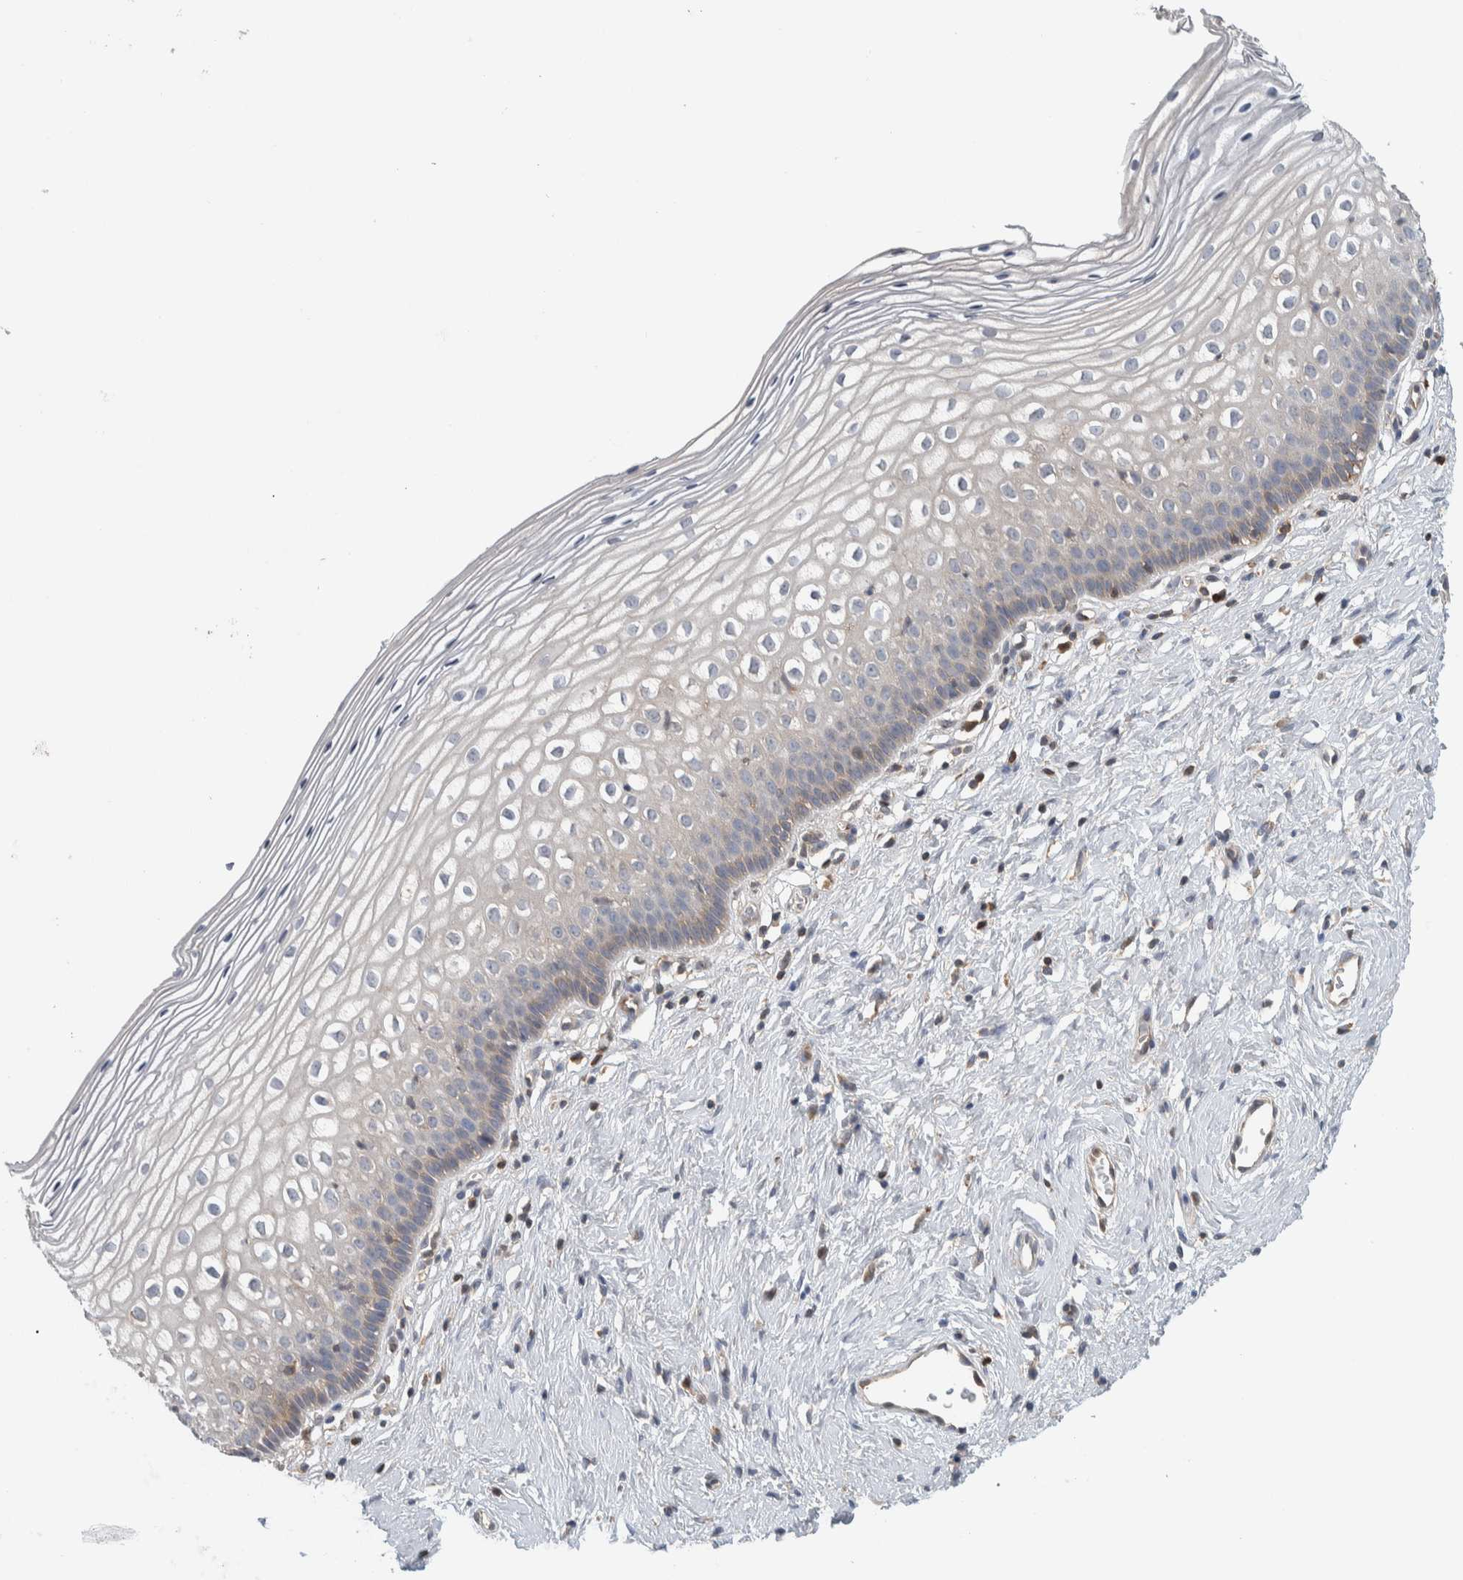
{"staining": {"intensity": "moderate", "quantity": "<25%", "location": "cytoplasmic/membranous"}, "tissue": "cervix", "cell_type": "Squamous epithelial cells", "image_type": "normal", "snomed": [{"axis": "morphology", "description": "Normal tissue, NOS"}, {"axis": "topography", "description": "Cervix"}], "caption": "High-magnification brightfield microscopy of benign cervix stained with DAB (brown) and counterstained with hematoxylin (blue). squamous epithelial cells exhibit moderate cytoplasmic/membranous expression is identified in about<25% of cells. Using DAB (brown) and hematoxylin (blue) stains, captured at high magnification using brightfield microscopy.", "gene": "NFKB2", "patient": {"sex": "female", "age": 27}}